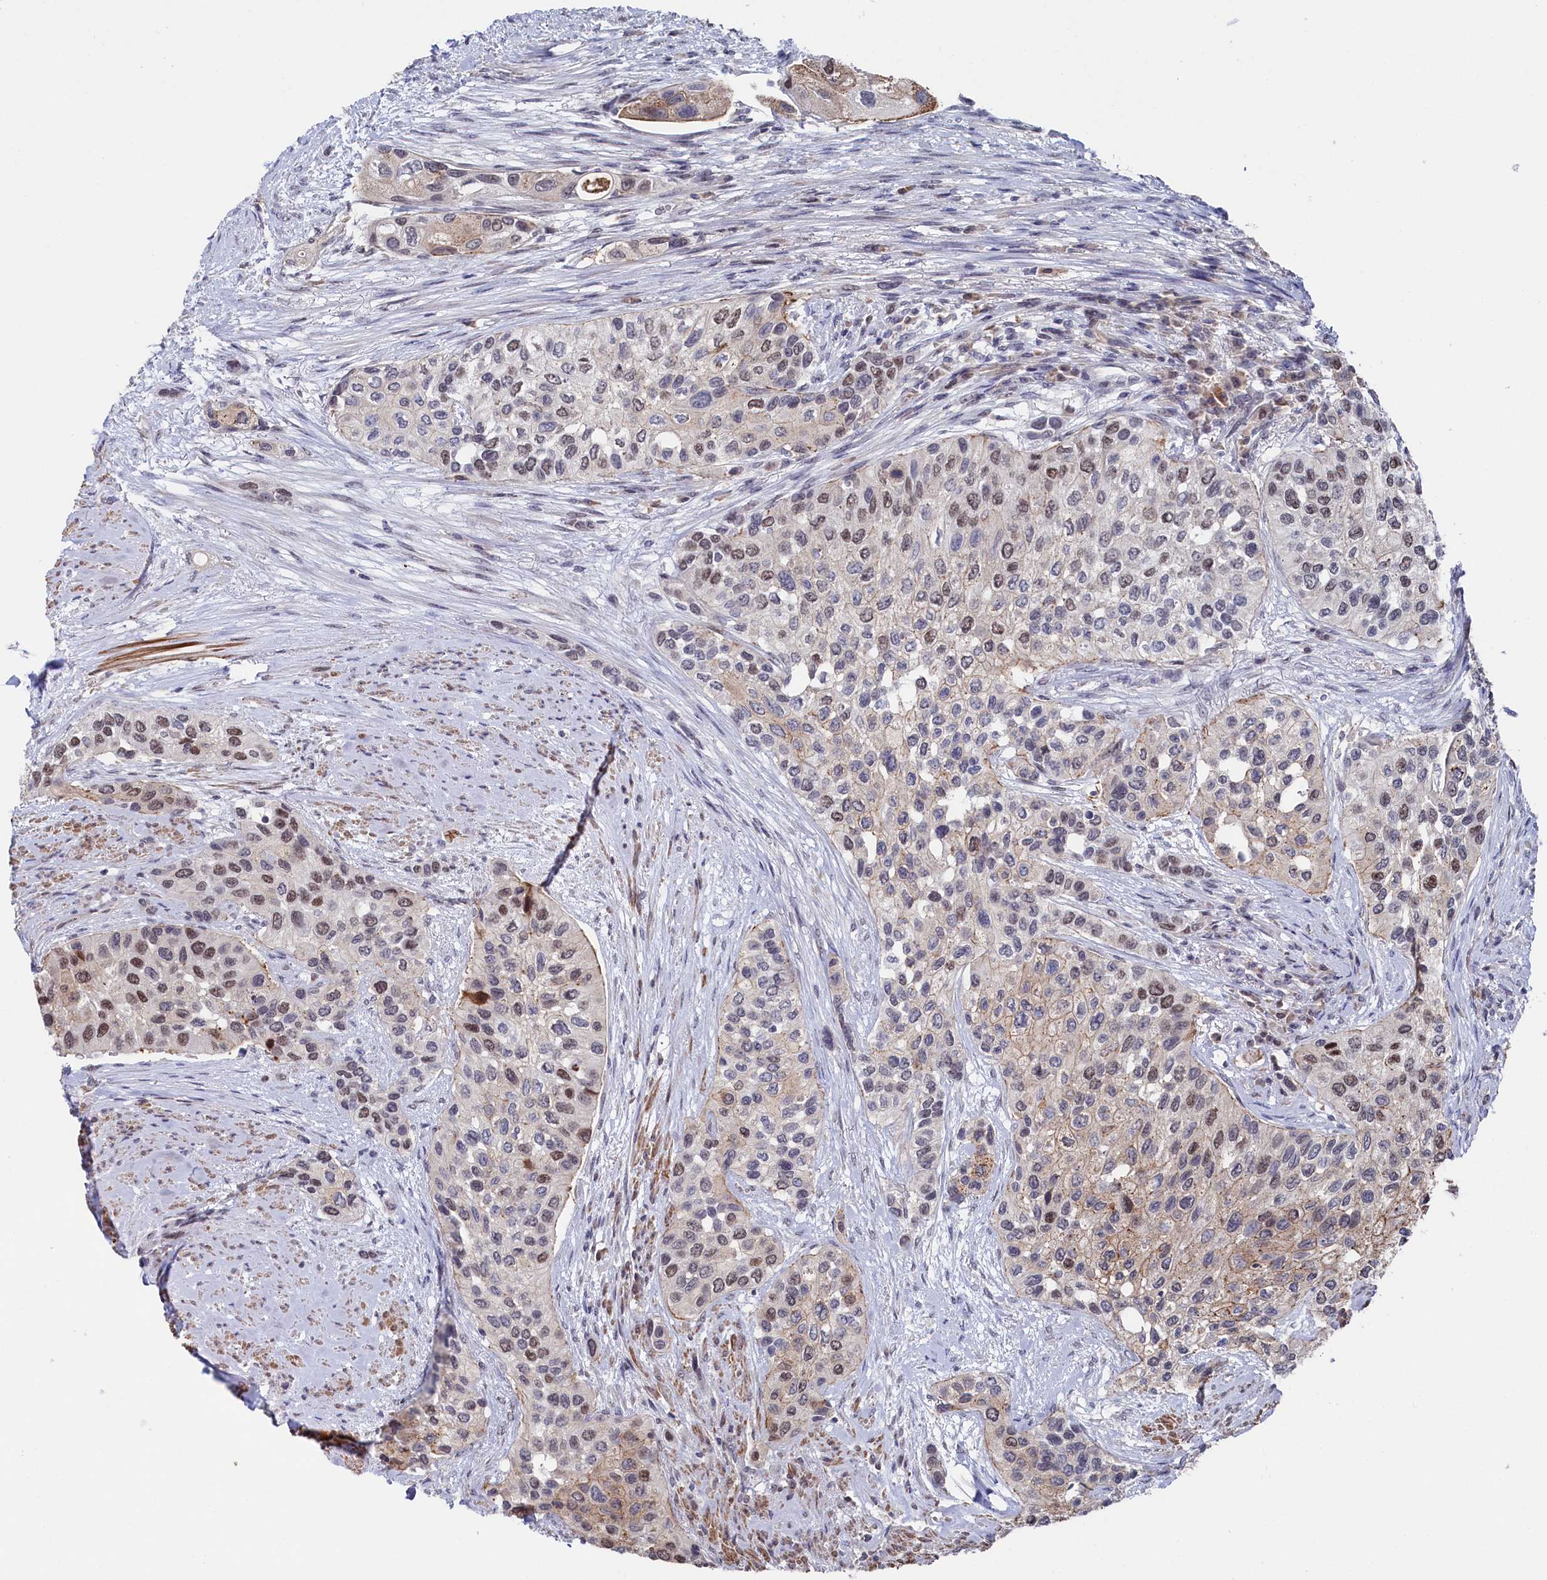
{"staining": {"intensity": "moderate", "quantity": "25%-75%", "location": "nuclear"}, "tissue": "urothelial cancer", "cell_type": "Tumor cells", "image_type": "cancer", "snomed": [{"axis": "morphology", "description": "Normal tissue, NOS"}, {"axis": "morphology", "description": "Urothelial carcinoma, High grade"}, {"axis": "topography", "description": "Vascular tissue"}, {"axis": "topography", "description": "Urinary bladder"}], "caption": "There is medium levels of moderate nuclear staining in tumor cells of high-grade urothelial carcinoma, as demonstrated by immunohistochemical staining (brown color).", "gene": "TIGD4", "patient": {"sex": "female", "age": 56}}